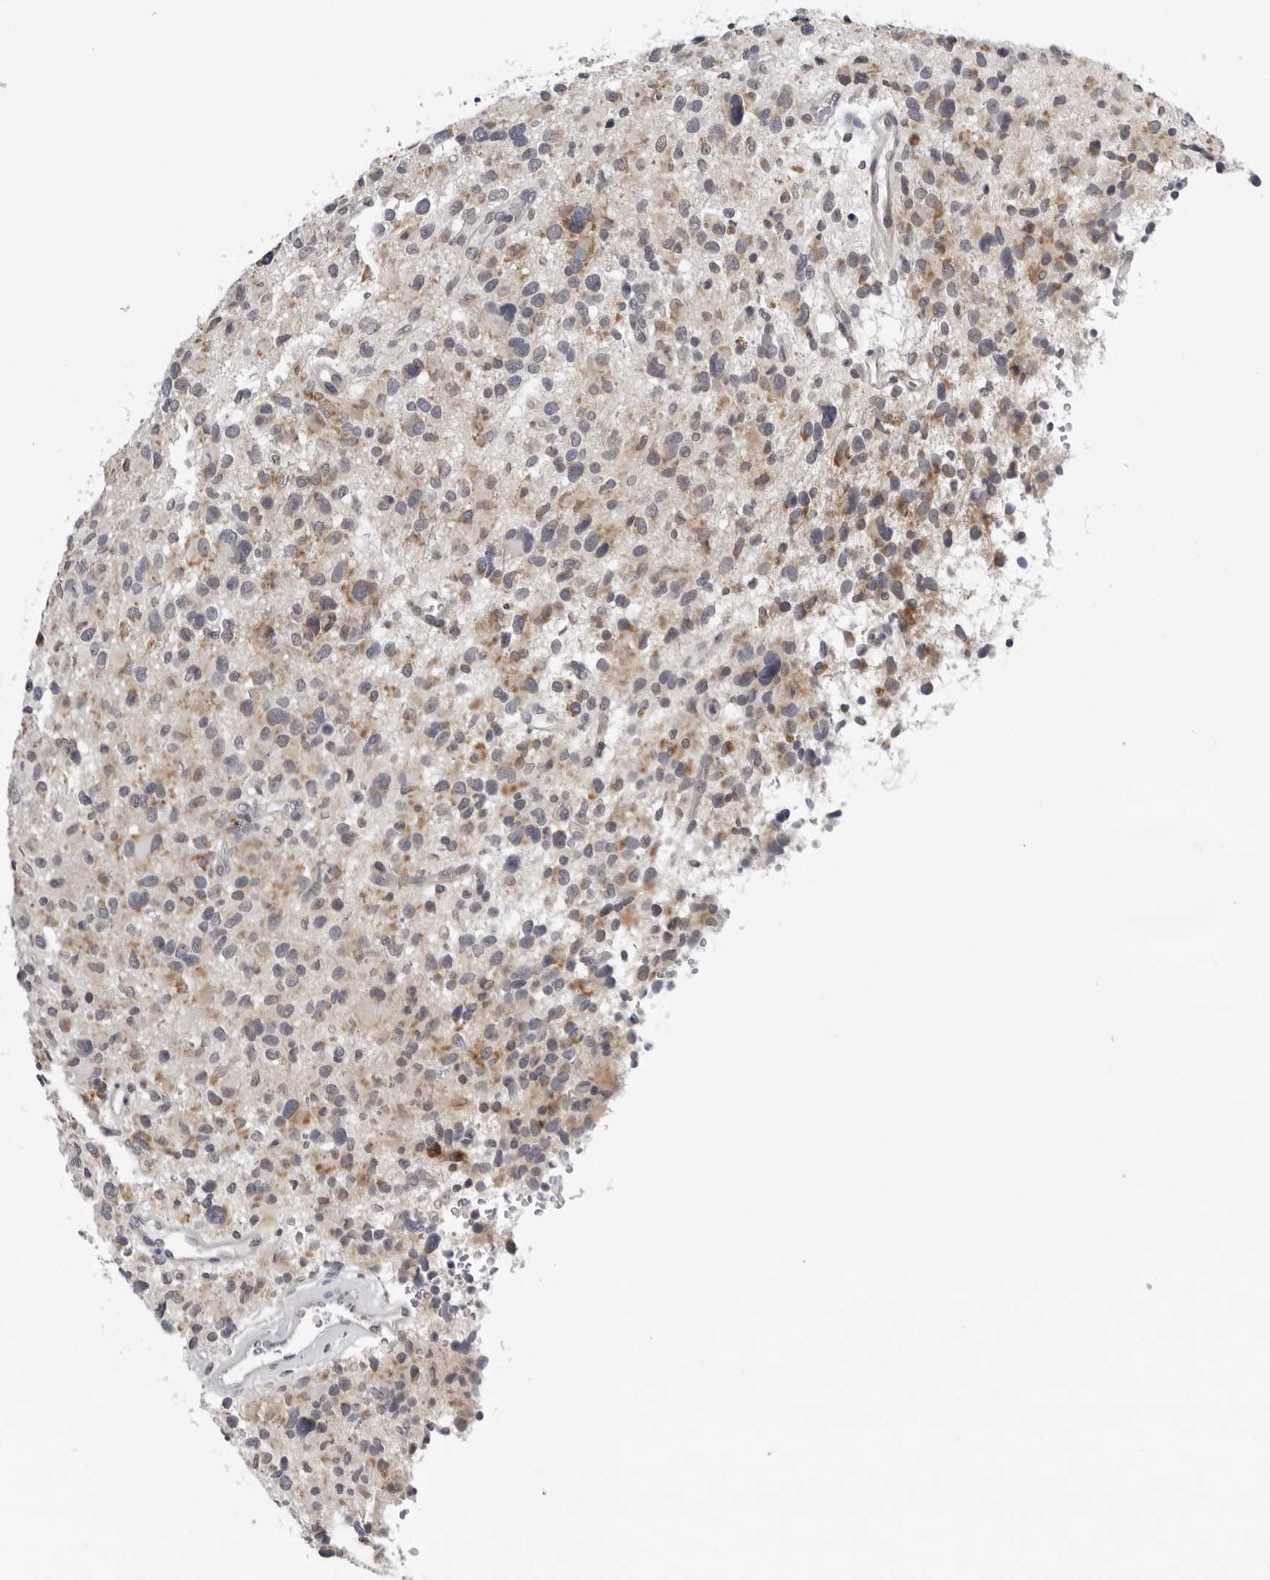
{"staining": {"intensity": "moderate", "quantity": "<25%", "location": "cytoplasmic/membranous"}, "tissue": "glioma", "cell_type": "Tumor cells", "image_type": "cancer", "snomed": [{"axis": "morphology", "description": "Glioma, malignant, High grade"}, {"axis": "topography", "description": "Brain"}], "caption": "Human high-grade glioma (malignant) stained with a protein marker displays moderate staining in tumor cells.", "gene": "CPT2", "patient": {"sex": "male", "age": 48}}